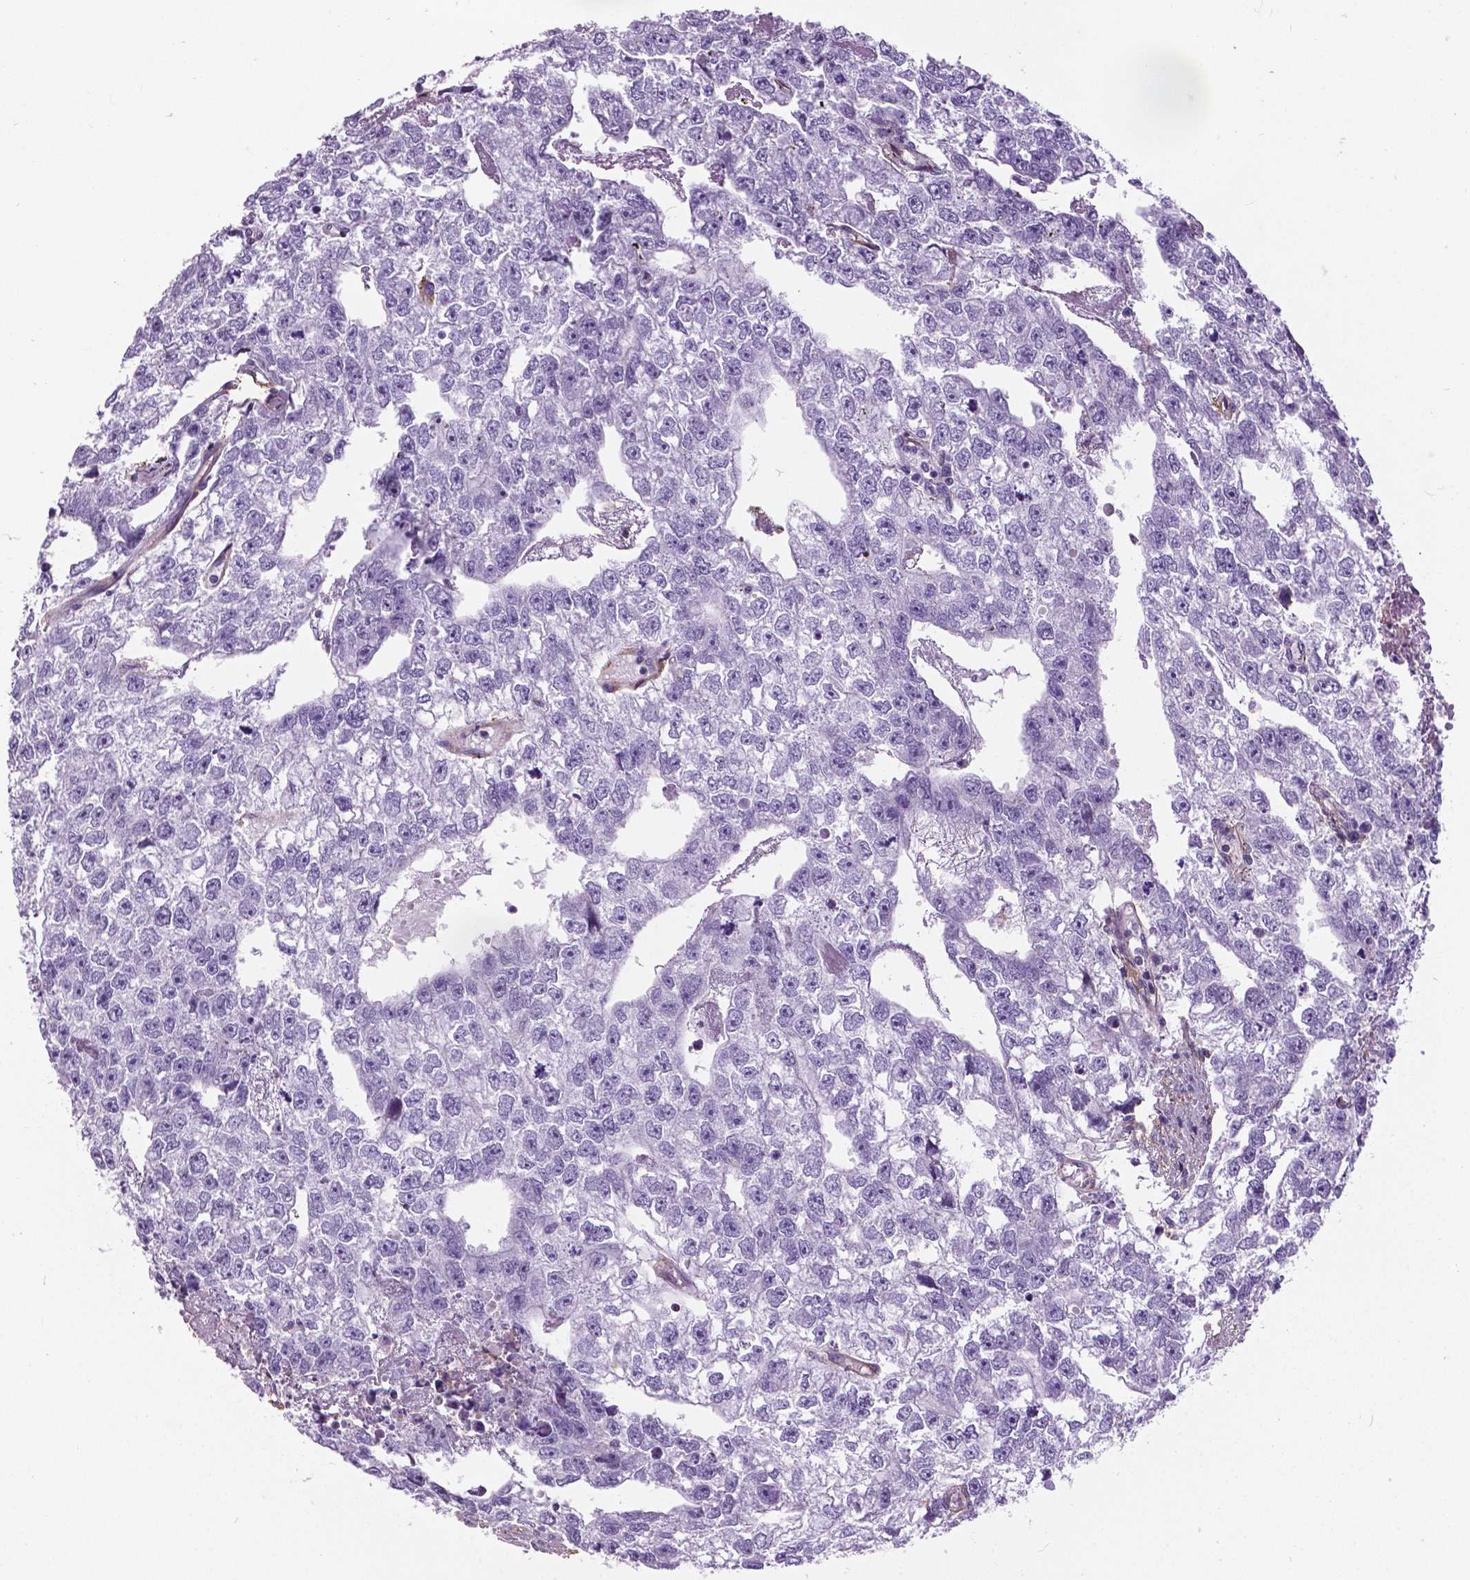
{"staining": {"intensity": "negative", "quantity": "none", "location": "none"}, "tissue": "testis cancer", "cell_type": "Tumor cells", "image_type": "cancer", "snomed": [{"axis": "morphology", "description": "Carcinoma, Embryonal, NOS"}, {"axis": "morphology", "description": "Teratoma, malignant, NOS"}, {"axis": "topography", "description": "Testis"}], "caption": "A histopathology image of testis embryonal carcinoma stained for a protein shows no brown staining in tumor cells.", "gene": "ANXA13", "patient": {"sex": "male", "age": 44}}